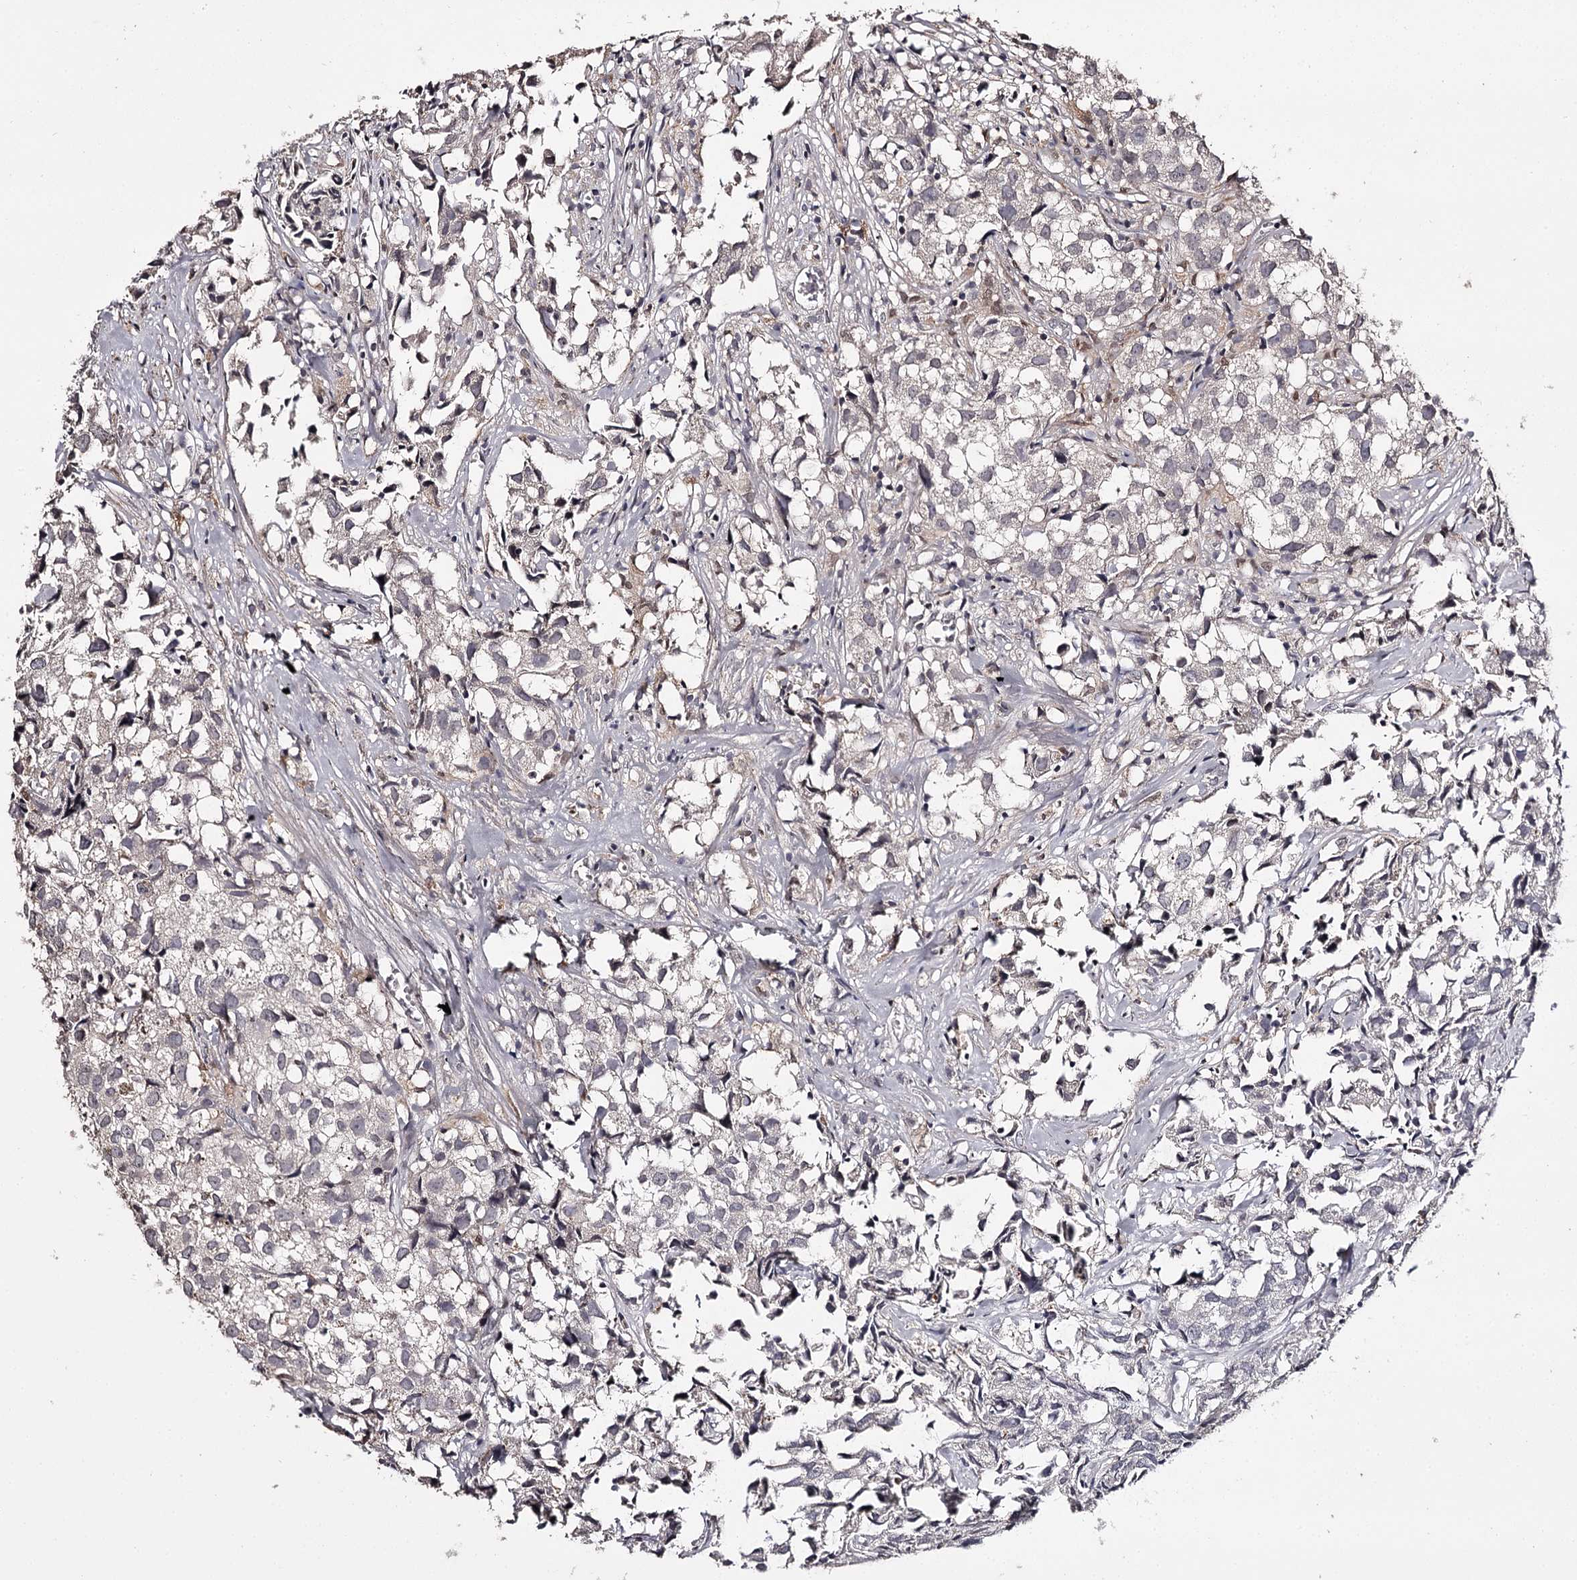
{"staining": {"intensity": "negative", "quantity": "none", "location": "none"}, "tissue": "urothelial cancer", "cell_type": "Tumor cells", "image_type": "cancer", "snomed": [{"axis": "morphology", "description": "Urothelial carcinoma, High grade"}, {"axis": "topography", "description": "Urinary bladder"}], "caption": "This histopathology image is of high-grade urothelial carcinoma stained with immunohistochemistry (IHC) to label a protein in brown with the nuclei are counter-stained blue. There is no positivity in tumor cells.", "gene": "SLC32A1", "patient": {"sex": "female", "age": 75}}